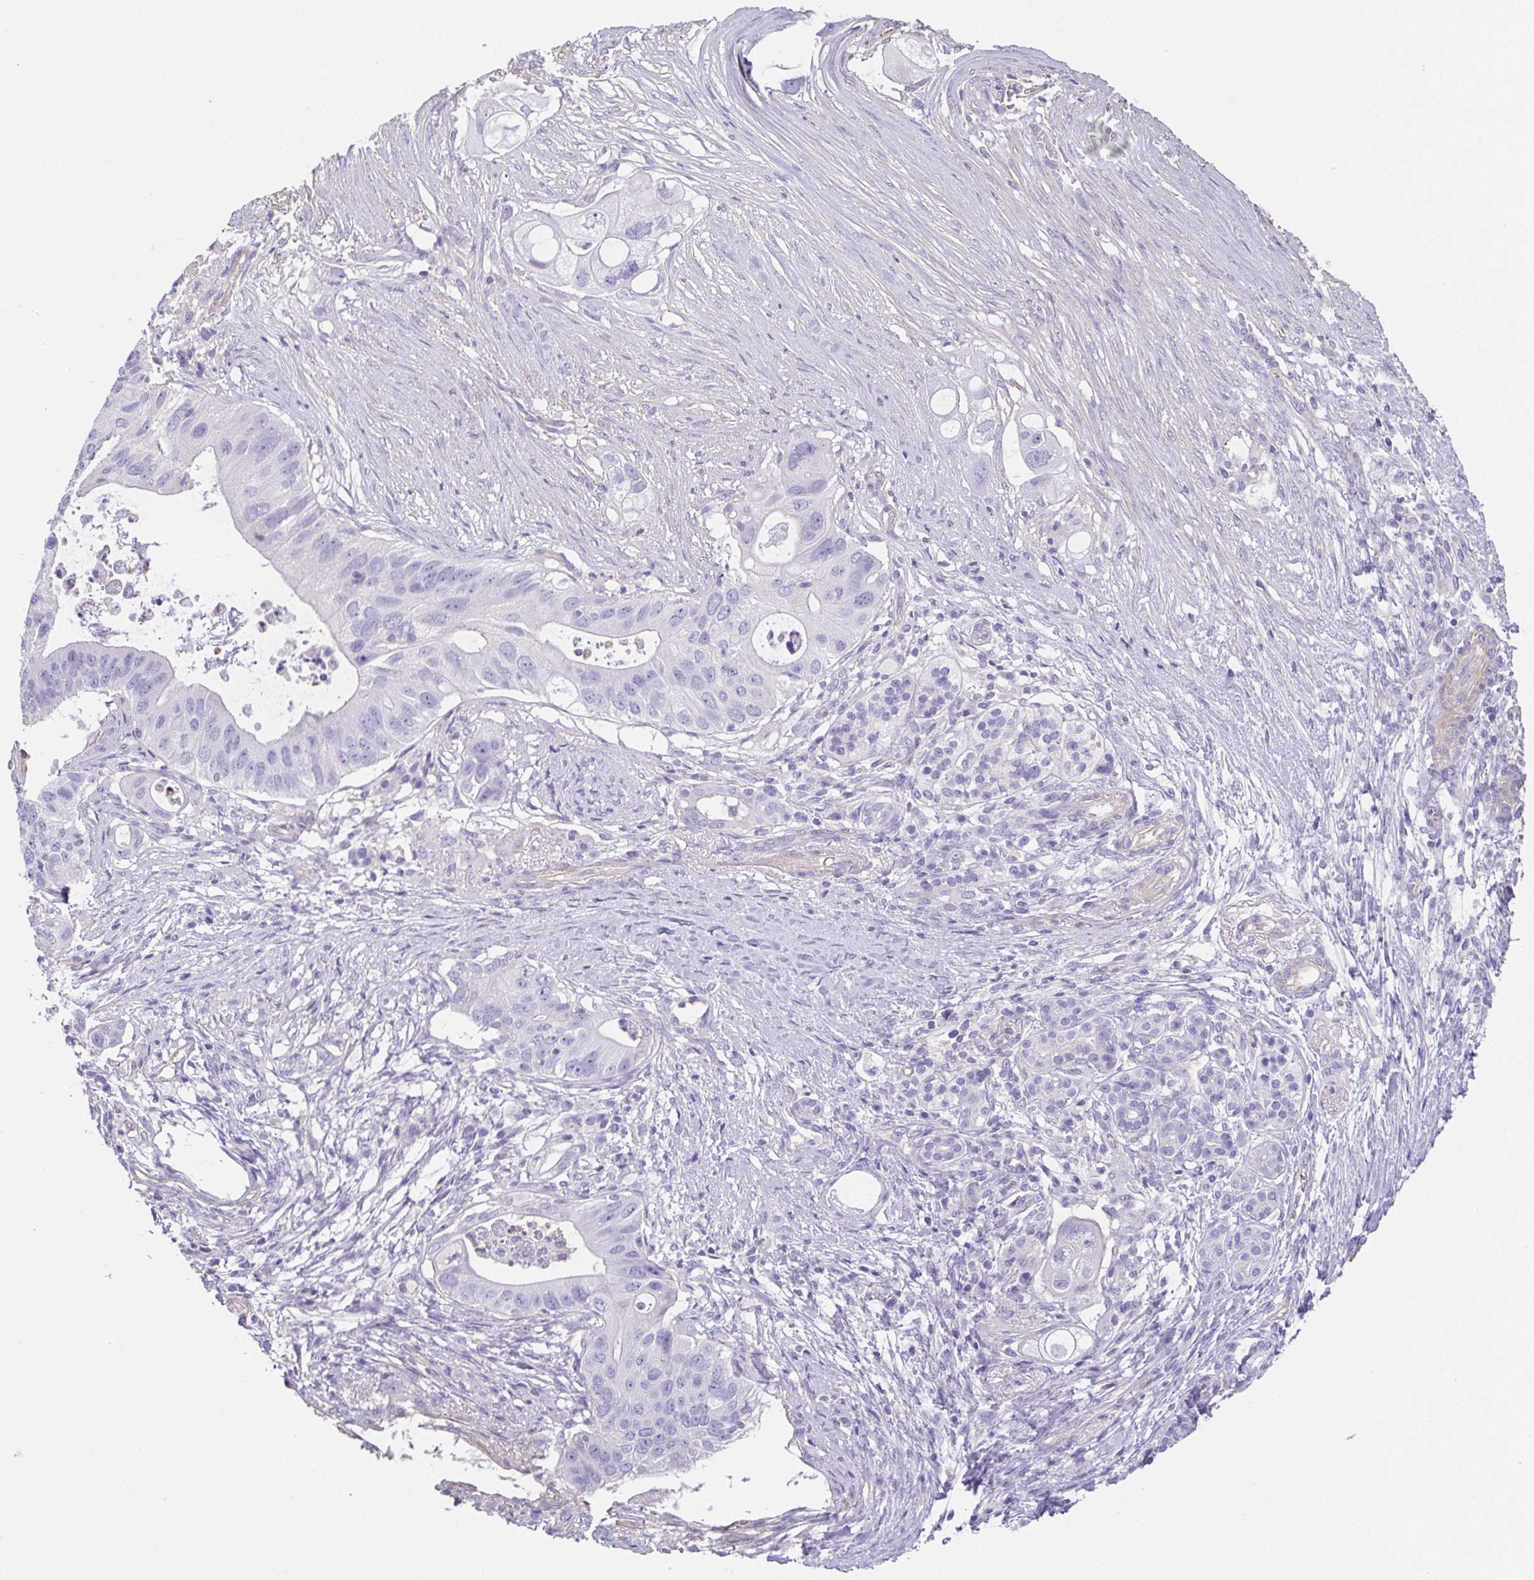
{"staining": {"intensity": "negative", "quantity": "none", "location": "none"}, "tissue": "pancreatic cancer", "cell_type": "Tumor cells", "image_type": "cancer", "snomed": [{"axis": "morphology", "description": "Adenocarcinoma, NOS"}, {"axis": "topography", "description": "Pancreas"}], "caption": "An immunohistochemistry photomicrograph of adenocarcinoma (pancreatic) is shown. There is no staining in tumor cells of adenocarcinoma (pancreatic).", "gene": "MYL6", "patient": {"sex": "female", "age": 72}}